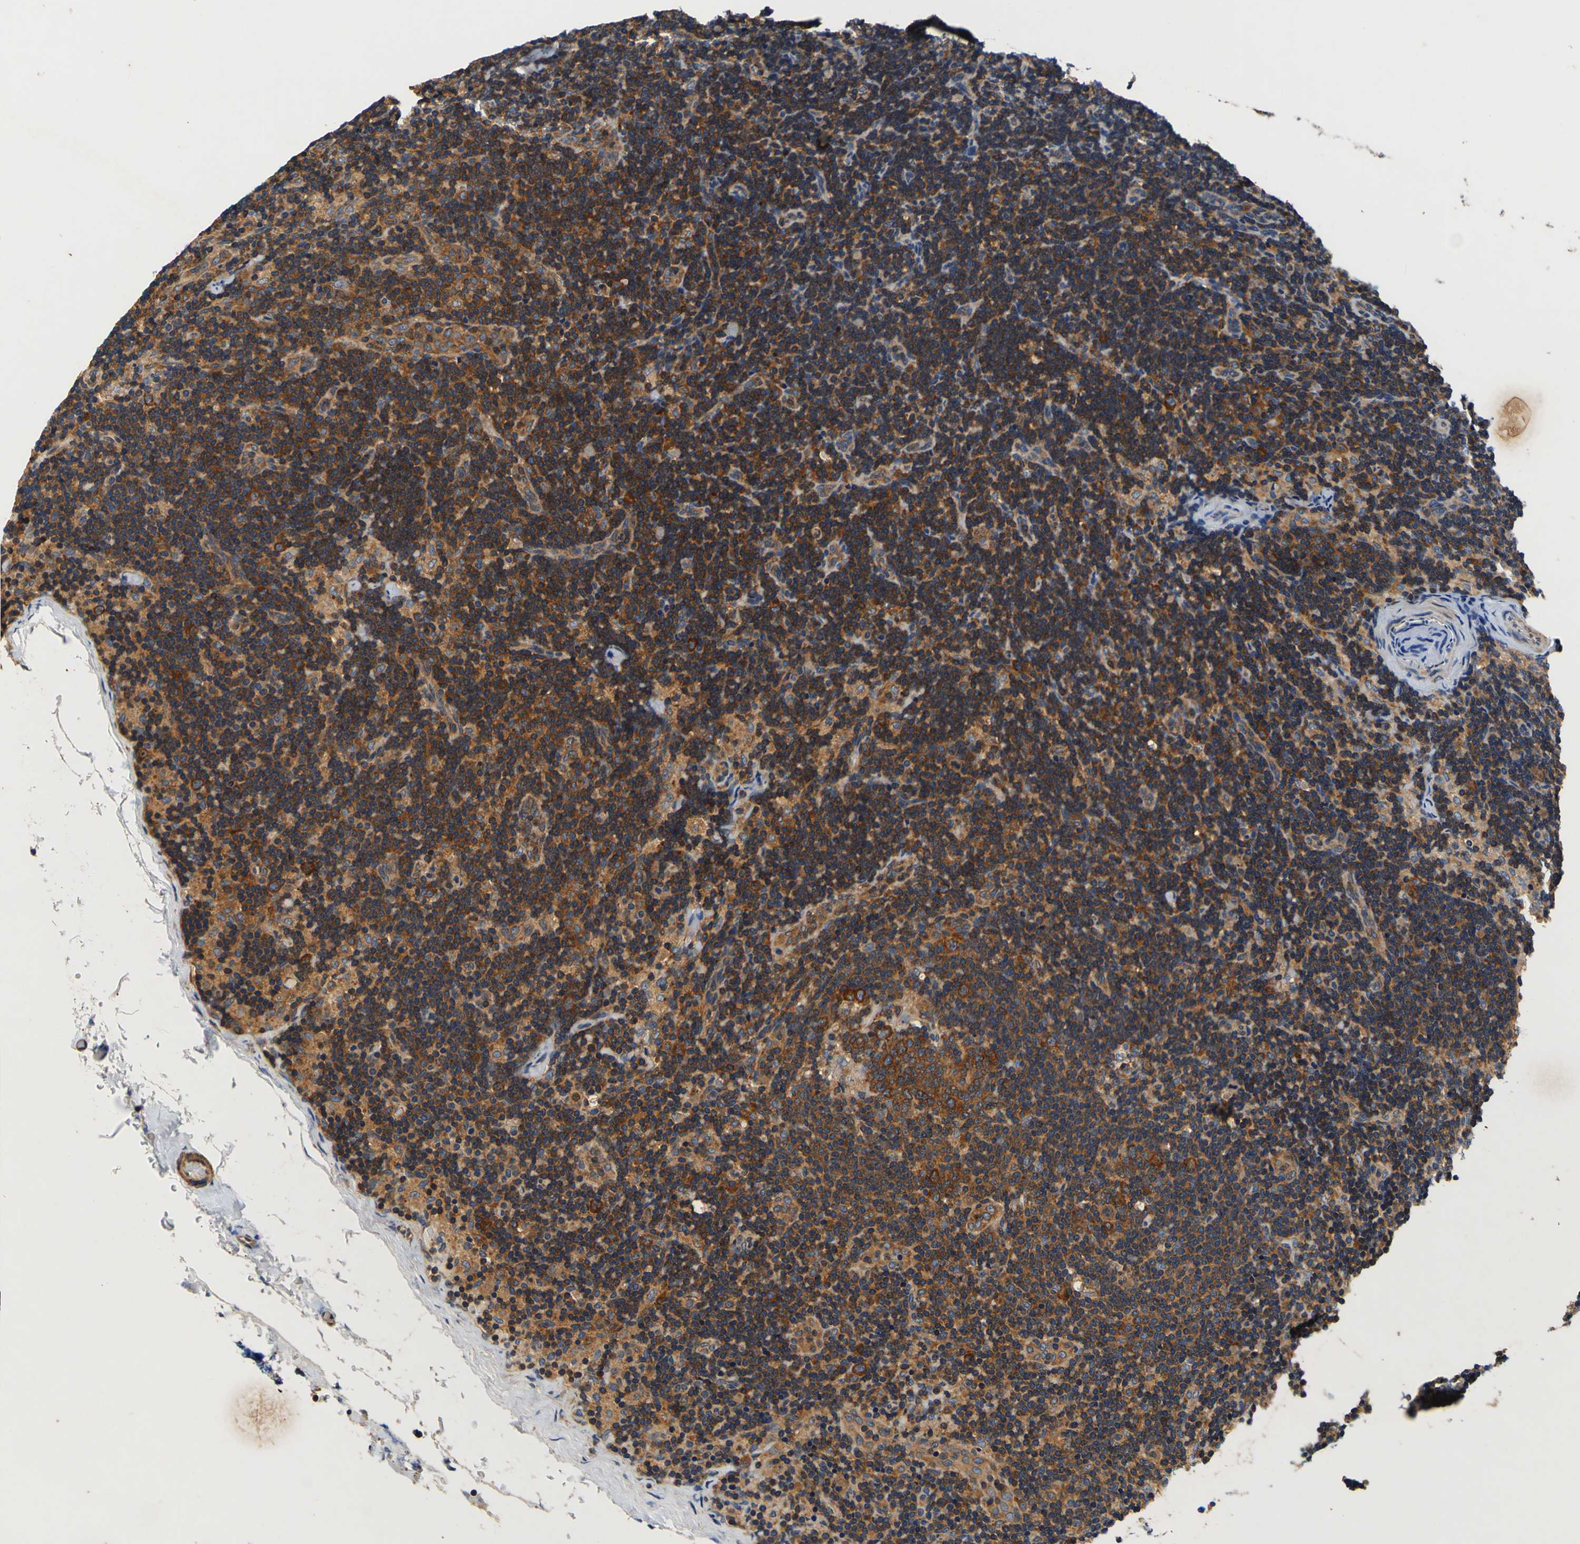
{"staining": {"intensity": "strong", "quantity": ">75%", "location": "cytoplasmic/membranous"}, "tissue": "lymph node", "cell_type": "Germinal center cells", "image_type": "normal", "snomed": [{"axis": "morphology", "description": "Normal tissue, NOS"}, {"axis": "topography", "description": "Lymph node"}], "caption": "Normal lymph node displays strong cytoplasmic/membranous positivity in approximately >75% of germinal center cells, visualized by immunohistochemistry. The protein is stained brown, and the nuclei are stained in blue (DAB (3,3'-diaminobenzidine) IHC with brightfield microscopy, high magnification).", "gene": "CNR2", "patient": {"sex": "female", "age": 14}}